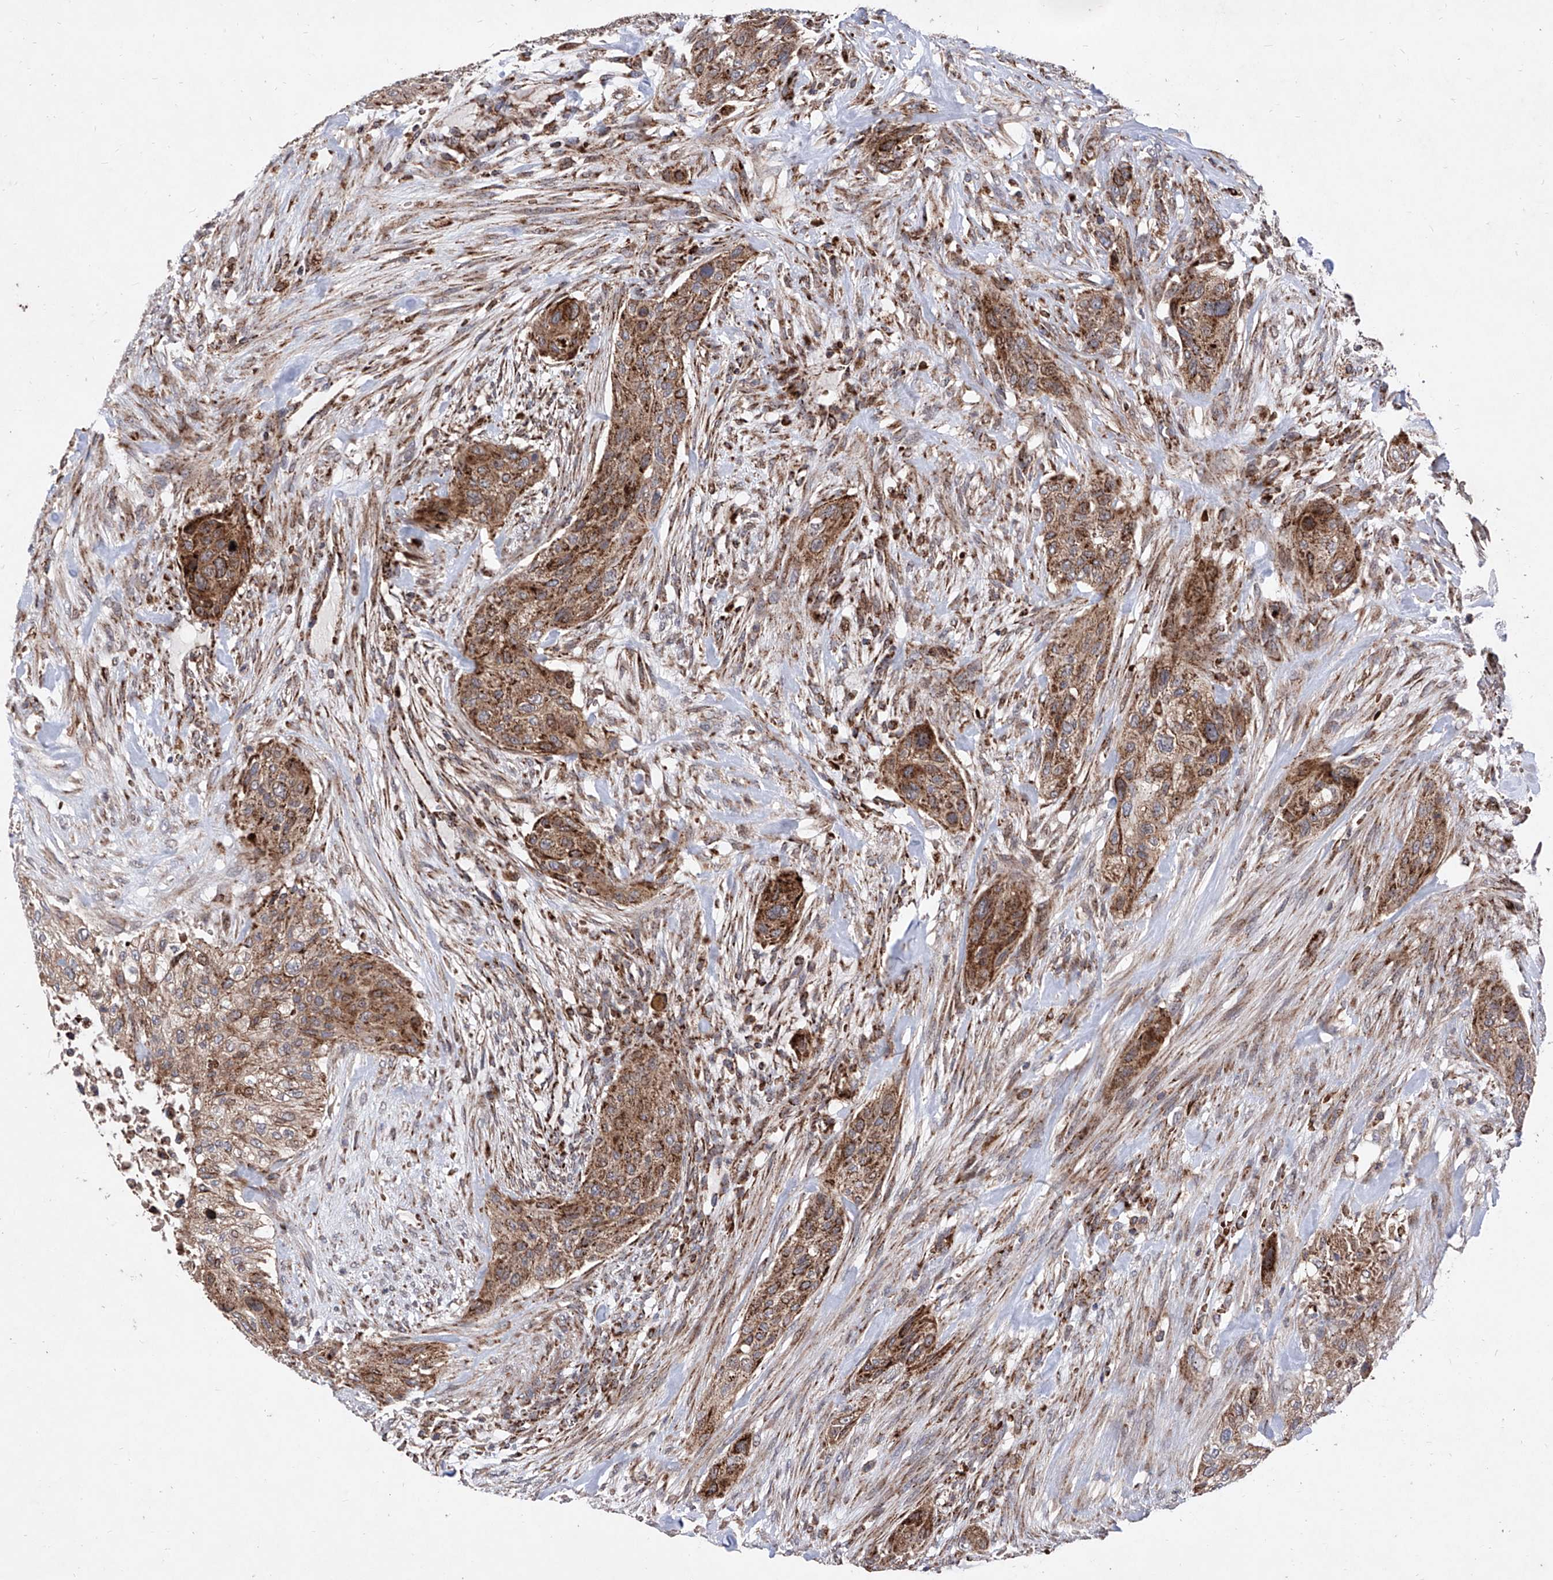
{"staining": {"intensity": "moderate", "quantity": ">75%", "location": "cytoplasmic/membranous"}, "tissue": "urothelial cancer", "cell_type": "Tumor cells", "image_type": "cancer", "snomed": [{"axis": "morphology", "description": "Urothelial carcinoma, High grade"}, {"axis": "topography", "description": "Urinary bladder"}], "caption": "An immunohistochemistry (IHC) image of neoplastic tissue is shown. Protein staining in brown highlights moderate cytoplasmic/membranous positivity in urothelial cancer within tumor cells.", "gene": "SEMA6A", "patient": {"sex": "male", "age": 35}}